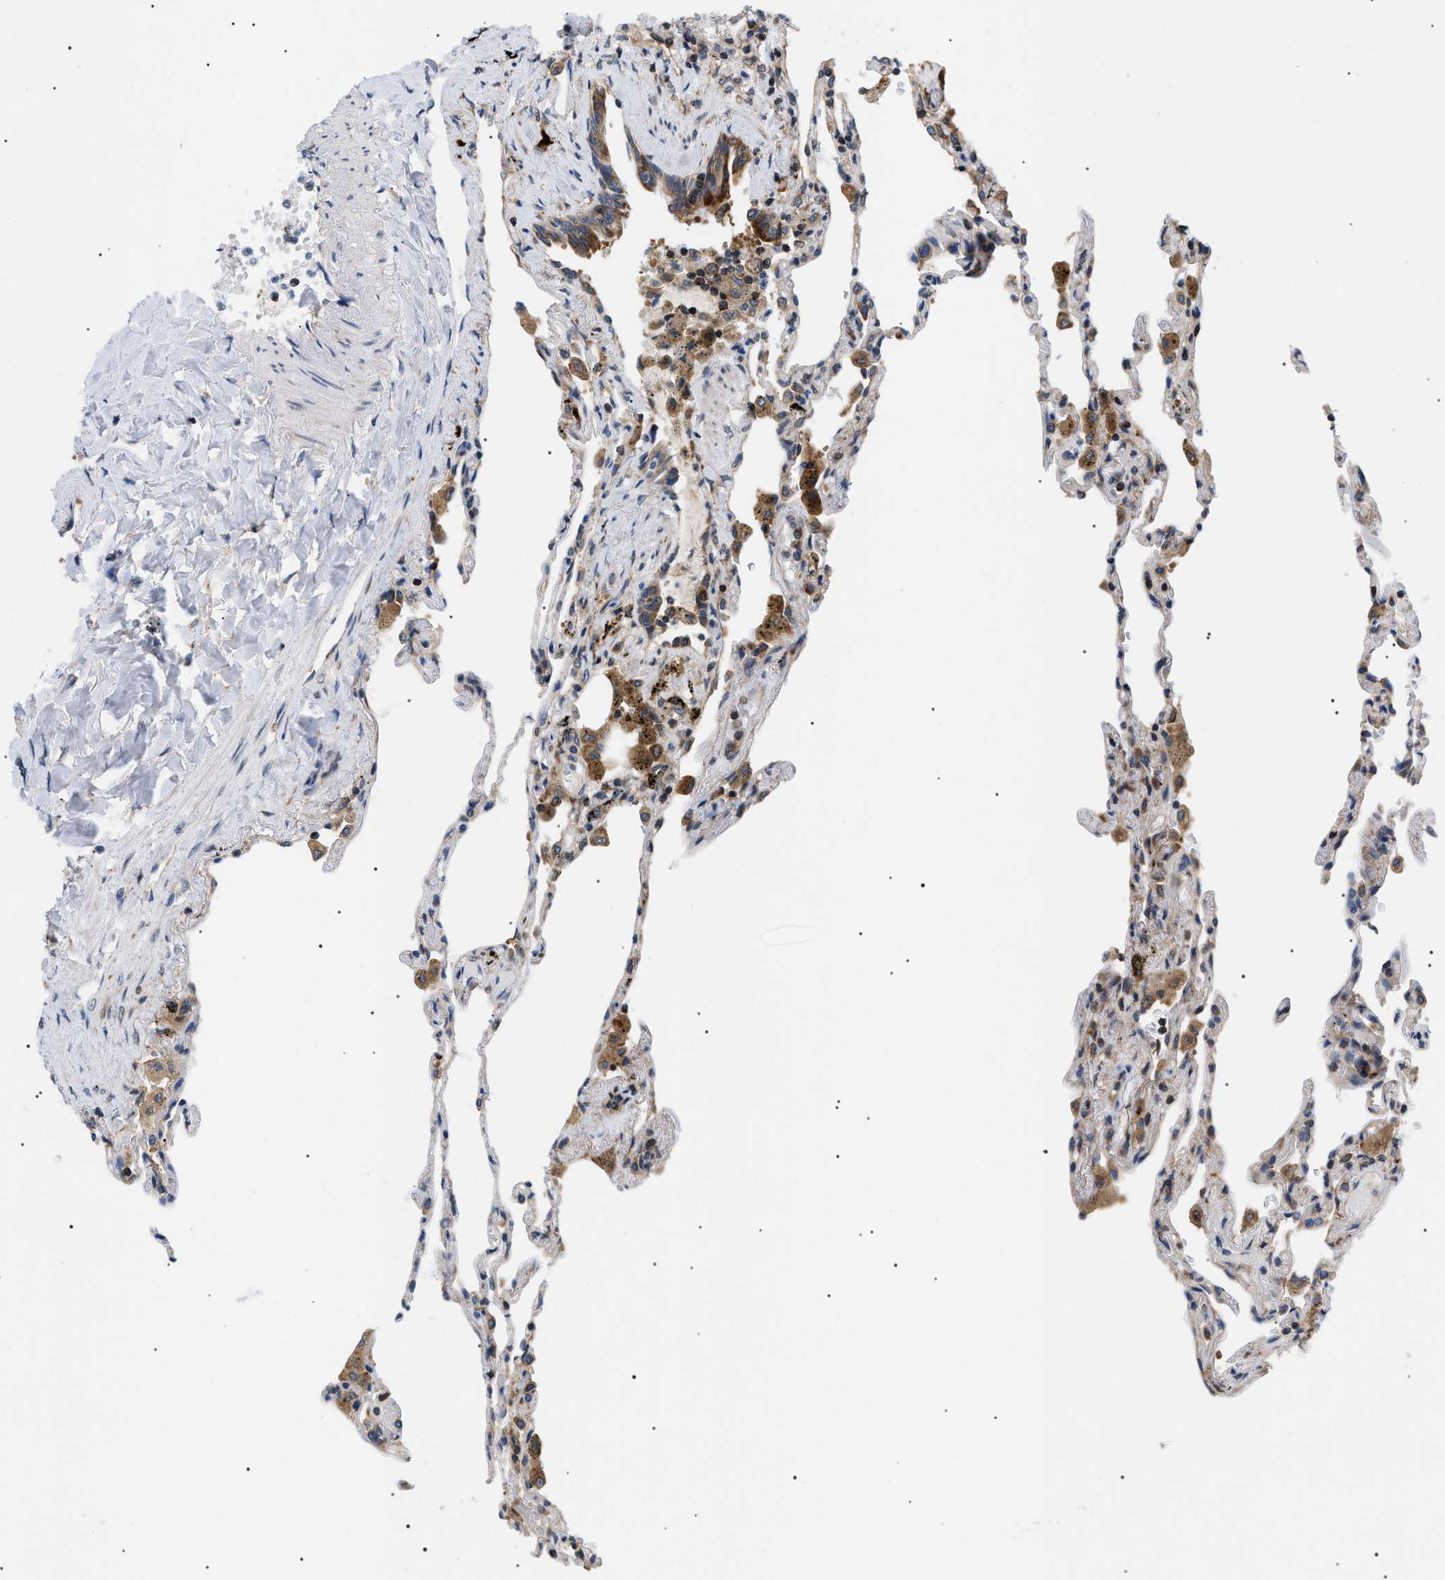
{"staining": {"intensity": "weak", "quantity": "<25%", "location": "cytoplasmic/membranous"}, "tissue": "lung", "cell_type": "Alveolar cells", "image_type": "normal", "snomed": [{"axis": "morphology", "description": "Normal tissue, NOS"}, {"axis": "topography", "description": "Lung"}], "caption": "The micrograph exhibits no staining of alveolar cells in normal lung.", "gene": "DERL1", "patient": {"sex": "male", "age": 59}}